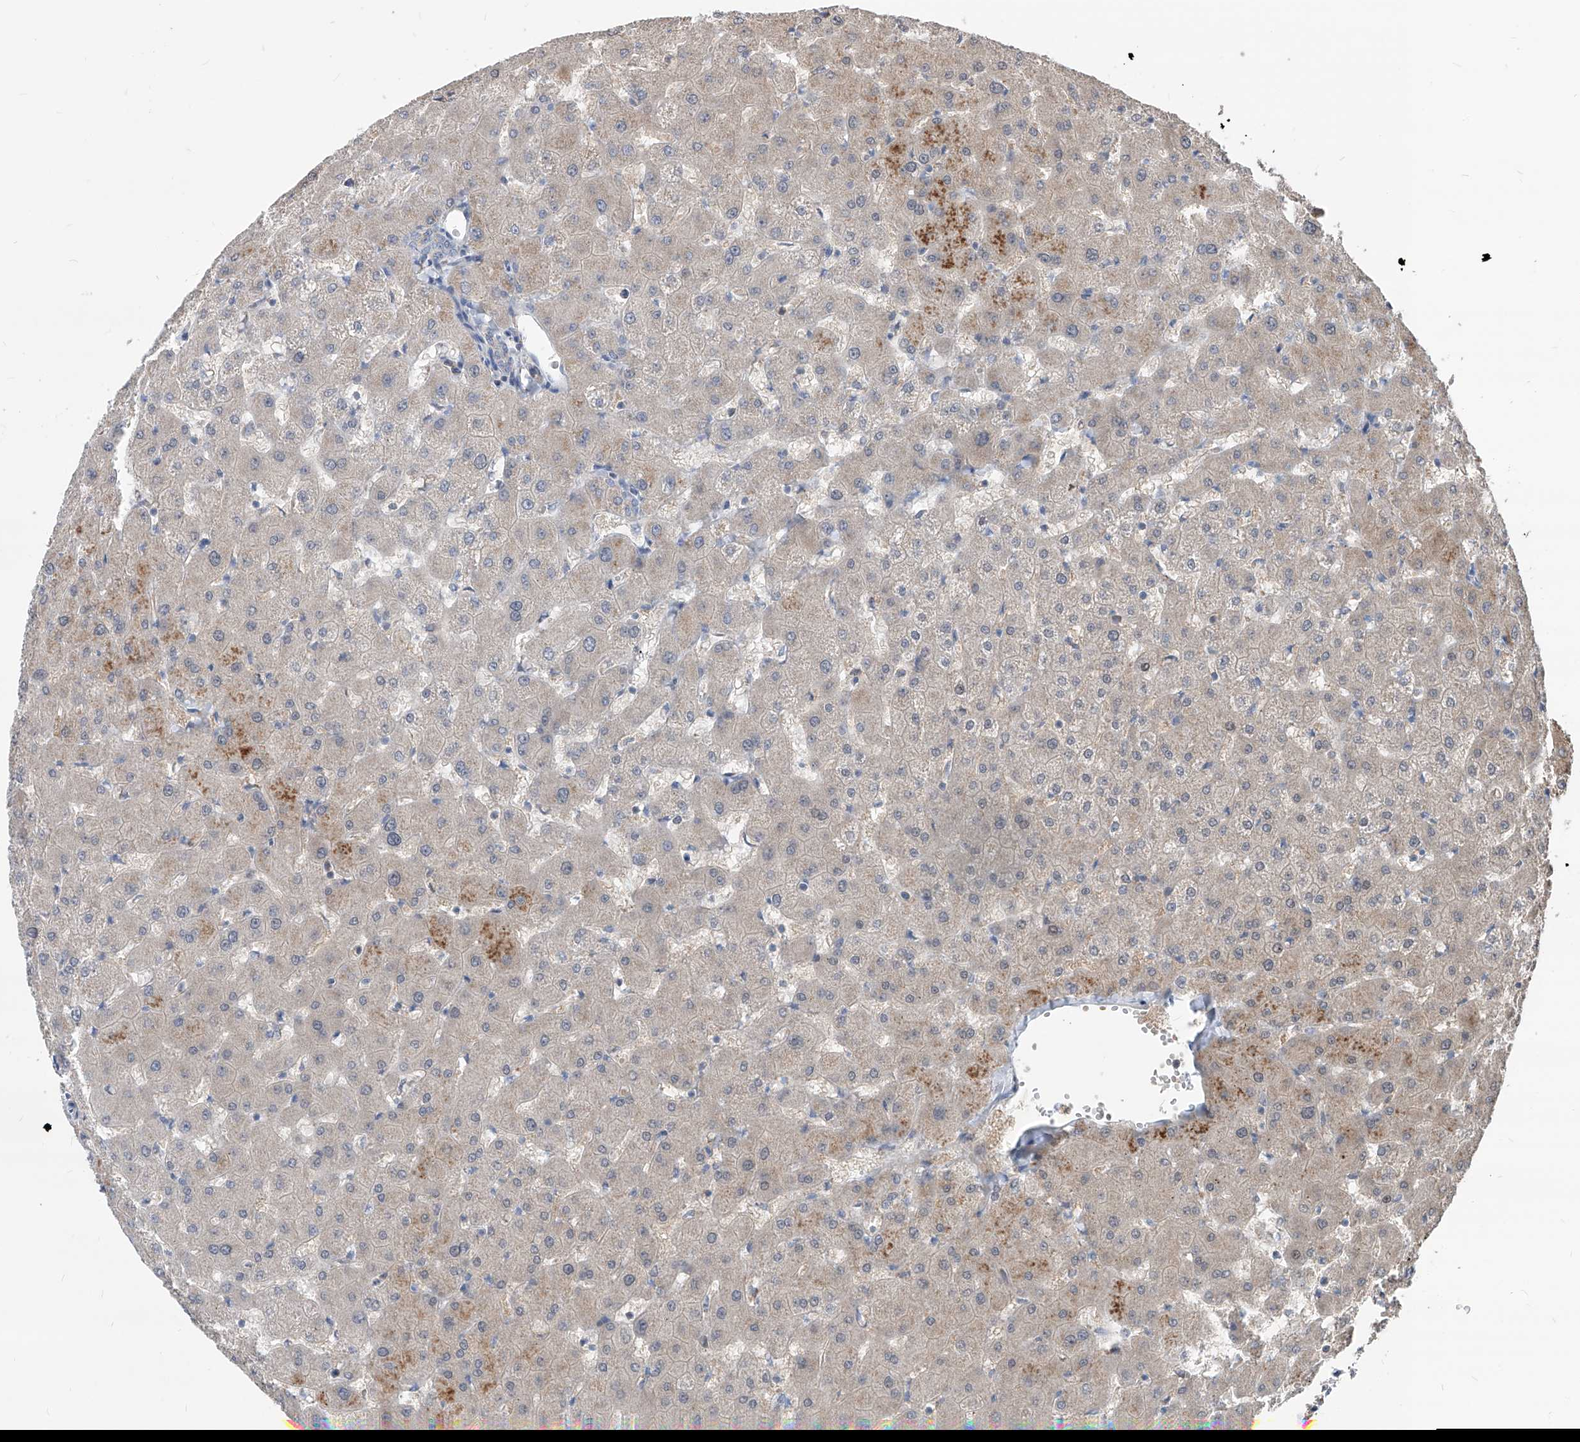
{"staining": {"intensity": "negative", "quantity": "none", "location": "none"}, "tissue": "liver", "cell_type": "Cholangiocytes", "image_type": "normal", "snomed": [{"axis": "morphology", "description": "Normal tissue, NOS"}, {"axis": "topography", "description": "Liver"}], "caption": "High power microscopy micrograph of an IHC photomicrograph of benign liver, revealing no significant expression in cholangiocytes.", "gene": "AGPS", "patient": {"sex": "female", "age": 63}}